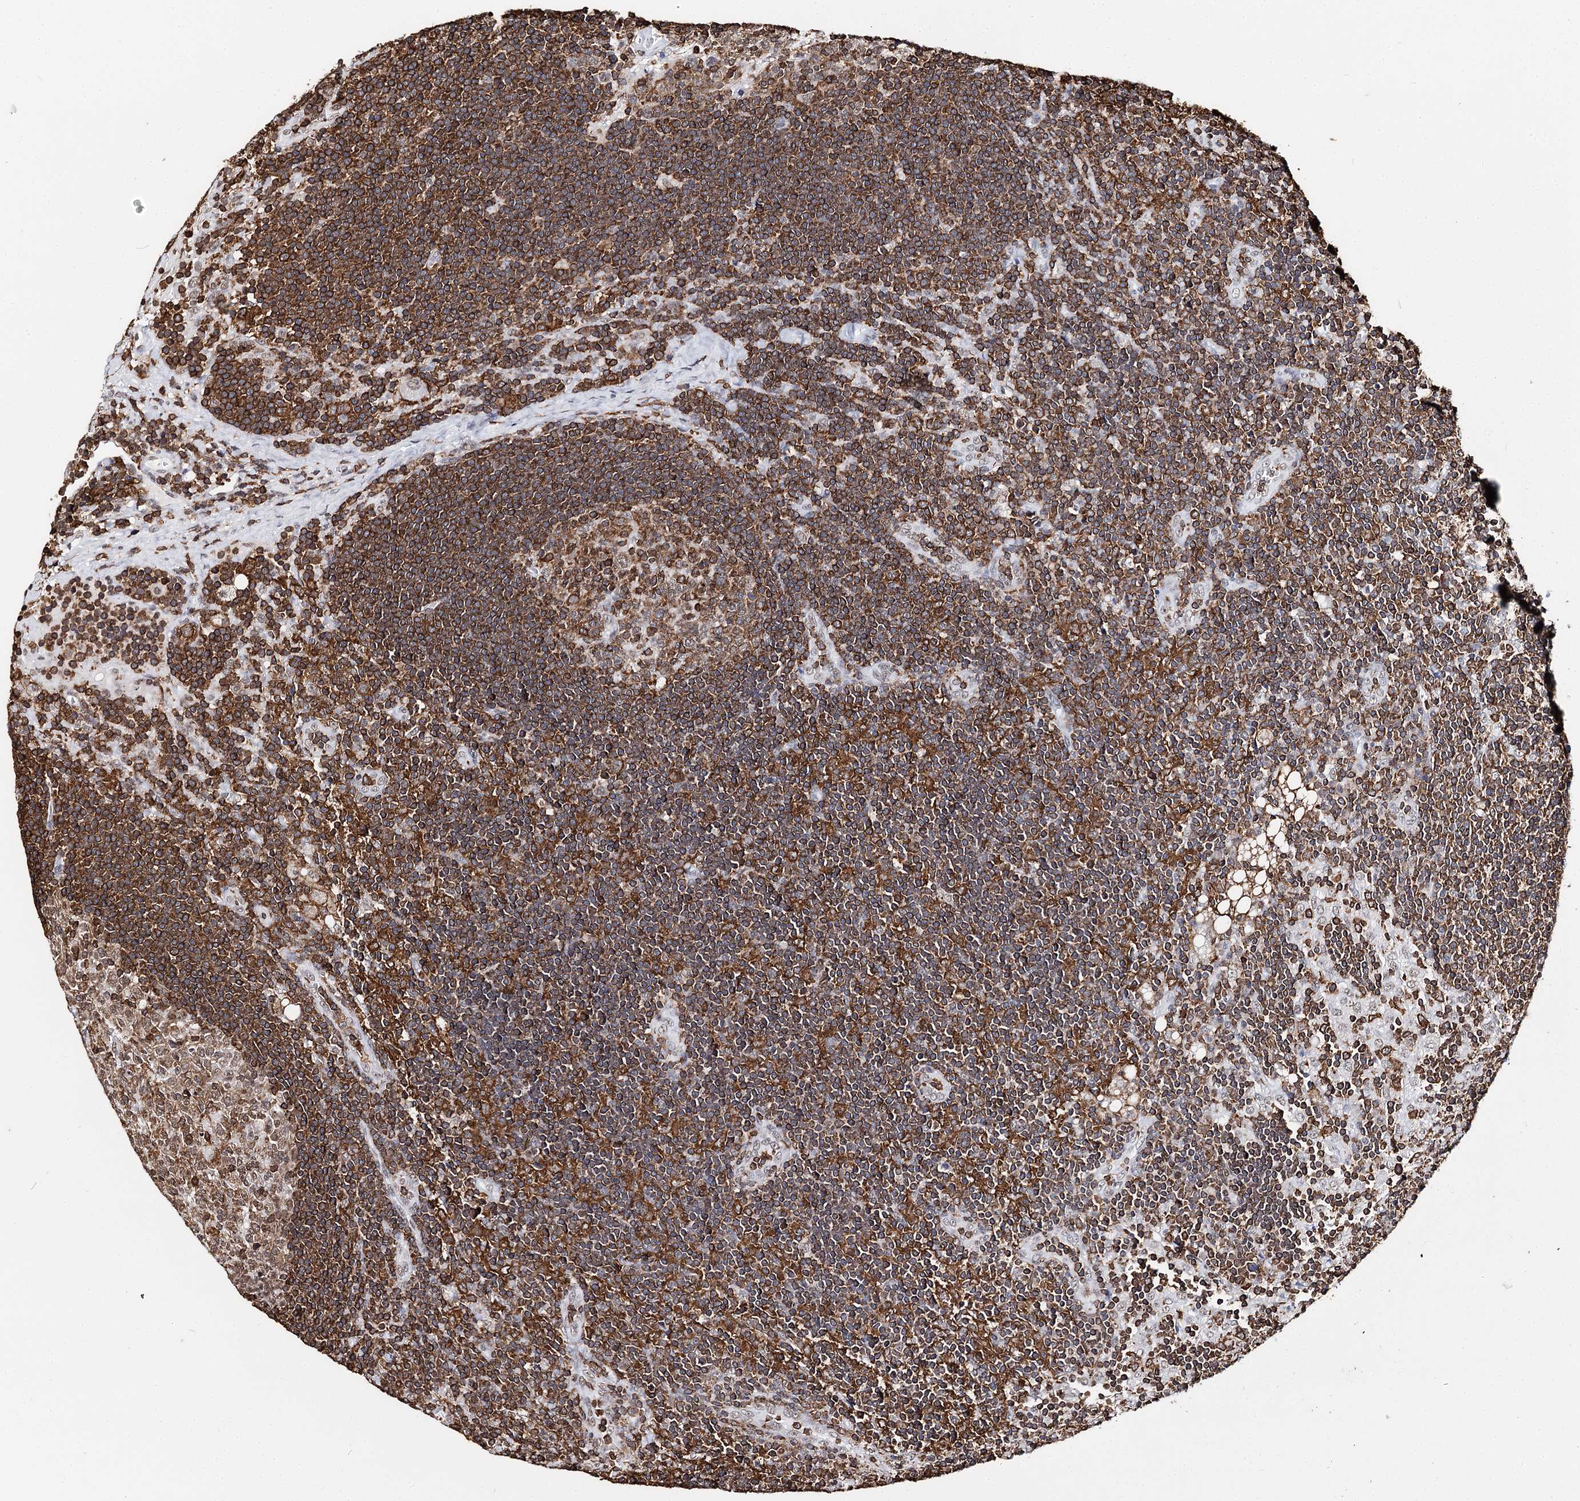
{"staining": {"intensity": "moderate", "quantity": ">75%", "location": "cytoplasmic/membranous"}, "tissue": "lymph node", "cell_type": "Germinal center cells", "image_type": "normal", "snomed": [{"axis": "morphology", "description": "Normal tissue, NOS"}, {"axis": "topography", "description": "Lymph node"}], "caption": "IHC of benign lymph node demonstrates medium levels of moderate cytoplasmic/membranous staining in about >75% of germinal center cells.", "gene": "BARD1", "patient": {"sex": "male", "age": 24}}